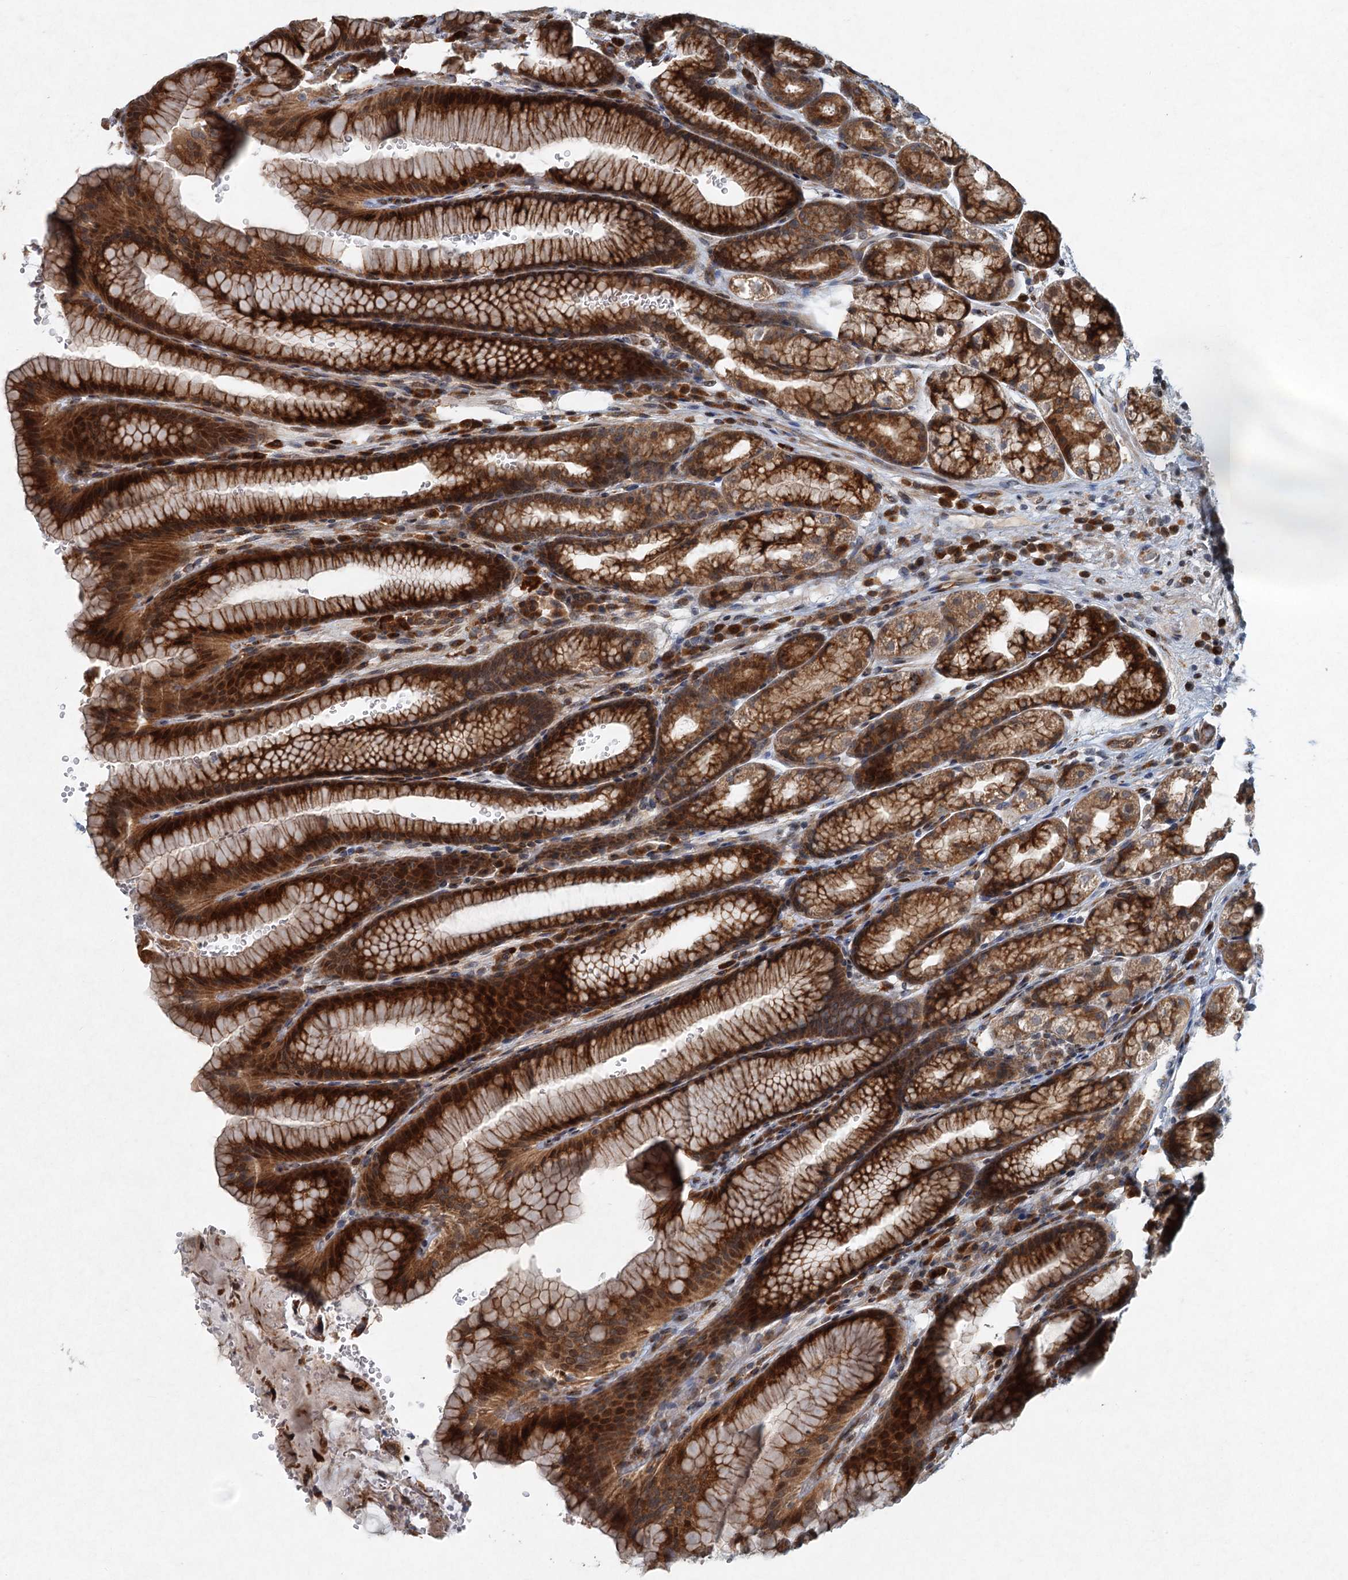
{"staining": {"intensity": "strong", "quantity": ">75%", "location": "cytoplasmic/membranous,nuclear"}, "tissue": "stomach", "cell_type": "Glandular cells", "image_type": "normal", "snomed": [{"axis": "morphology", "description": "Normal tissue, NOS"}, {"axis": "morphology", "description": "Adenocarcinoma, NOS"}, {"axis": "topography", "description": "Stomach"}], "caption": "Benign stomach was stained to show a protein in brown. There is high levels of strong cytoplasmic/membranous,nuclear staining in approximately >75% of glandular cells.", "gene": "SRPX2", "patient": {"sex": "male", "age": 57}}